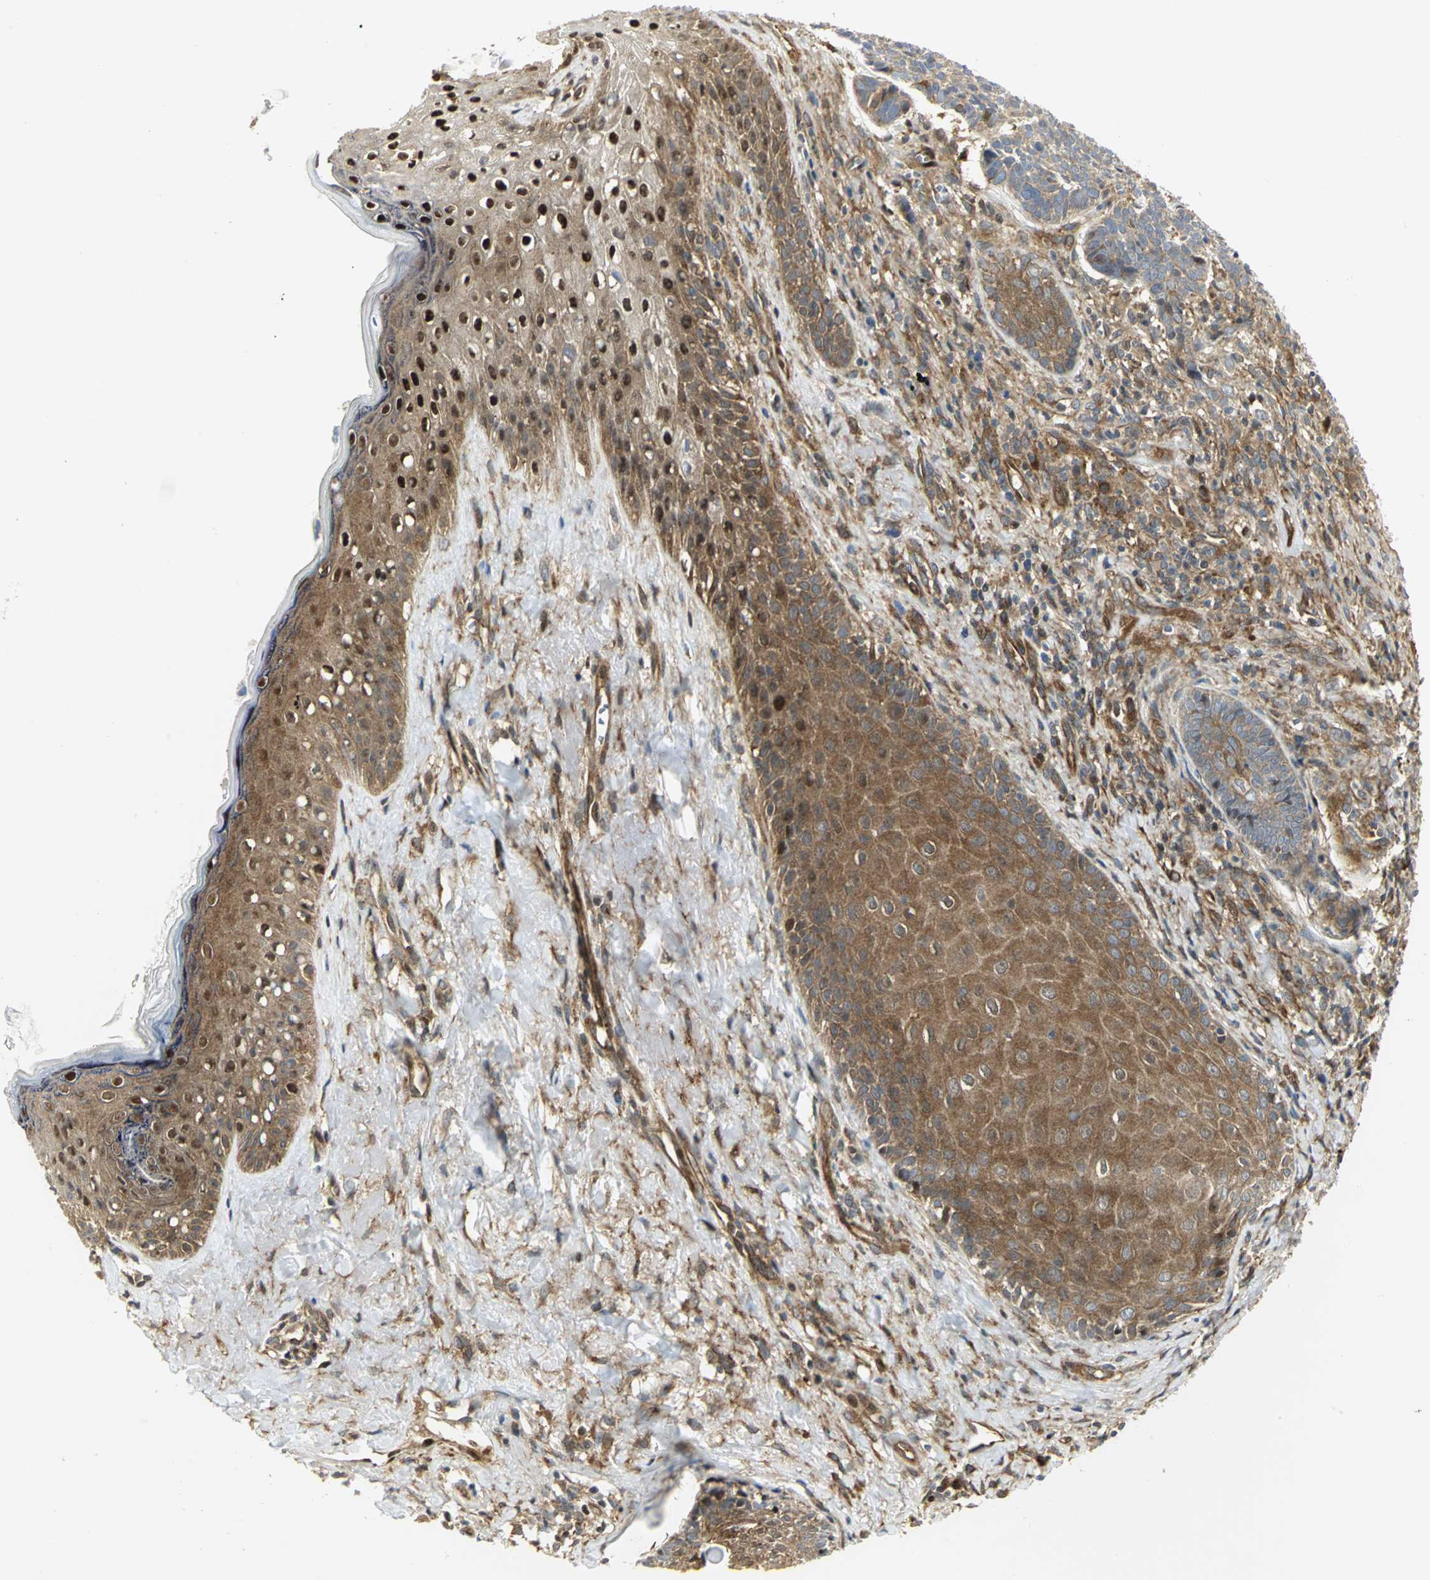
{"staining": {"intensity": "moderate", "quantity": ">75%", "location": "cytoplasmic/membranous"}, "tissue": "skin cancer", "cell_type": "Tumor cells", "image_type": "cancer", "snomed": [{"axis": "morphology", "description": "Basal cell carcinoma"}, {"axis": "topography", "description": "Skin"}], "caption": "A high-resolution image shows immunohistochemistry (IHC) staining of skin cancer (basal cell carcinoma), which shows moderate cytoplasmic/membranous expression in about >75% of tumor cells.", "gene": "EEA1", "patient": {"sex": "male", "age": 84}}